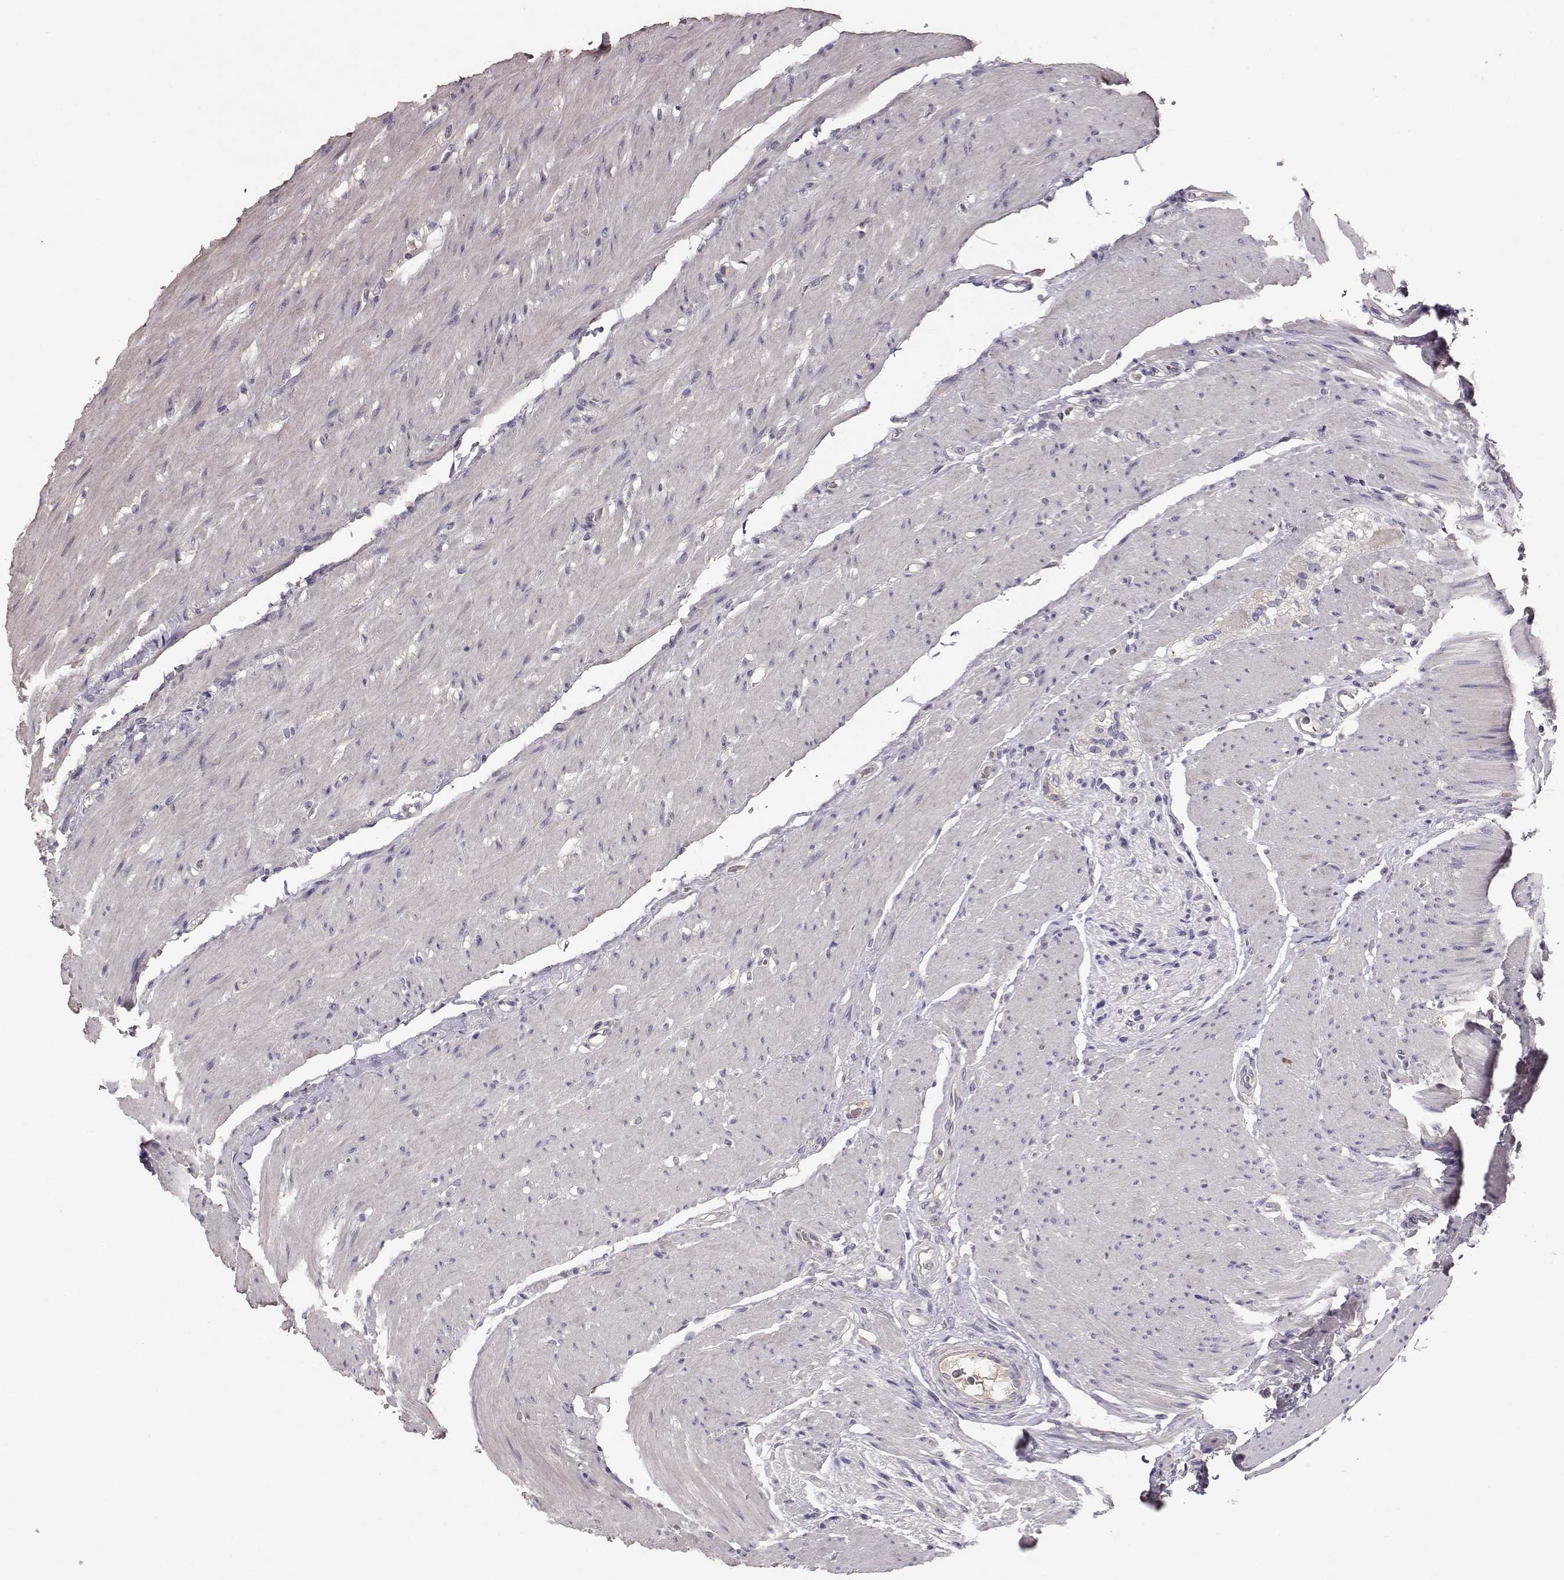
{"staining": {"intensity": "negative", "quantity": "none", "location": "none"}, "tissue": "colon", "cell_type": "Endothelial cells", "image_type": "normal", "snomed": [{"axis": "morphology", "description": "Normal tissue, NOS"}, {"axis": "topography", "description": "Colon"}], "caption": "IHC photomicrograph of normal colon: human colon stained with DAB reveals no significant protein staining in endothelial cells.", "gene": "PMCH", "patient": {"sex": "female", "age": 65}}